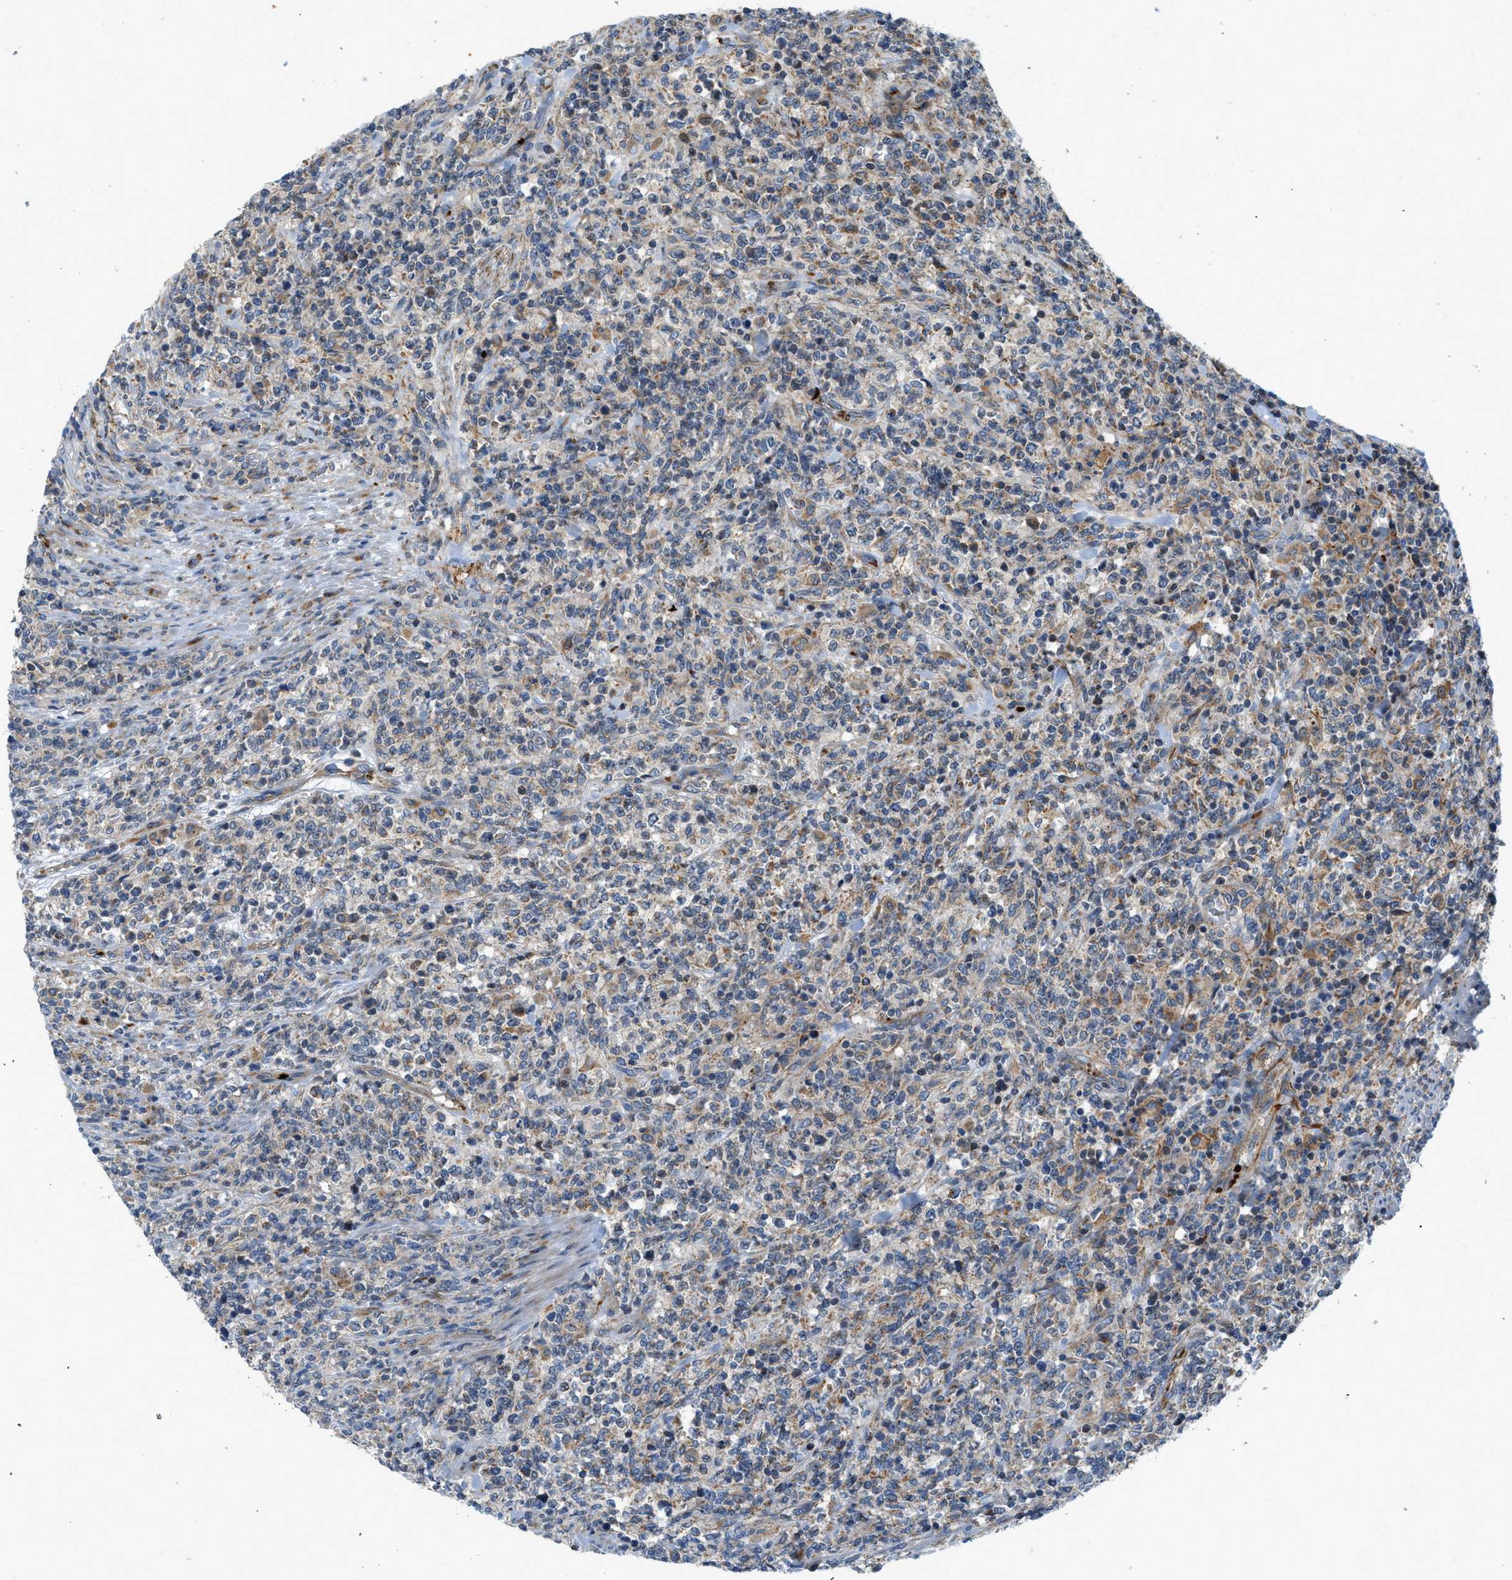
{"staining": {"intensity": "negative", "quantity": "none", "location": "none"}, "tissue": "lymphoma", "cell_type": "Tumor cells", "image_type": "cancer", "snomed": [{"axis": "morphology", "description": "Malignant lymphoma, non-Hodgkin's type, High grade"}, {"axis": "topography", "description": "Soft tissue"}], "caption": "Immunohistochemistry photomicrograph of lymphoma stained for a protein (brown), which shows no positivity in tumor cells.", "gene": "ZNF831", "patient": {"sex": "male", "age": 18}}